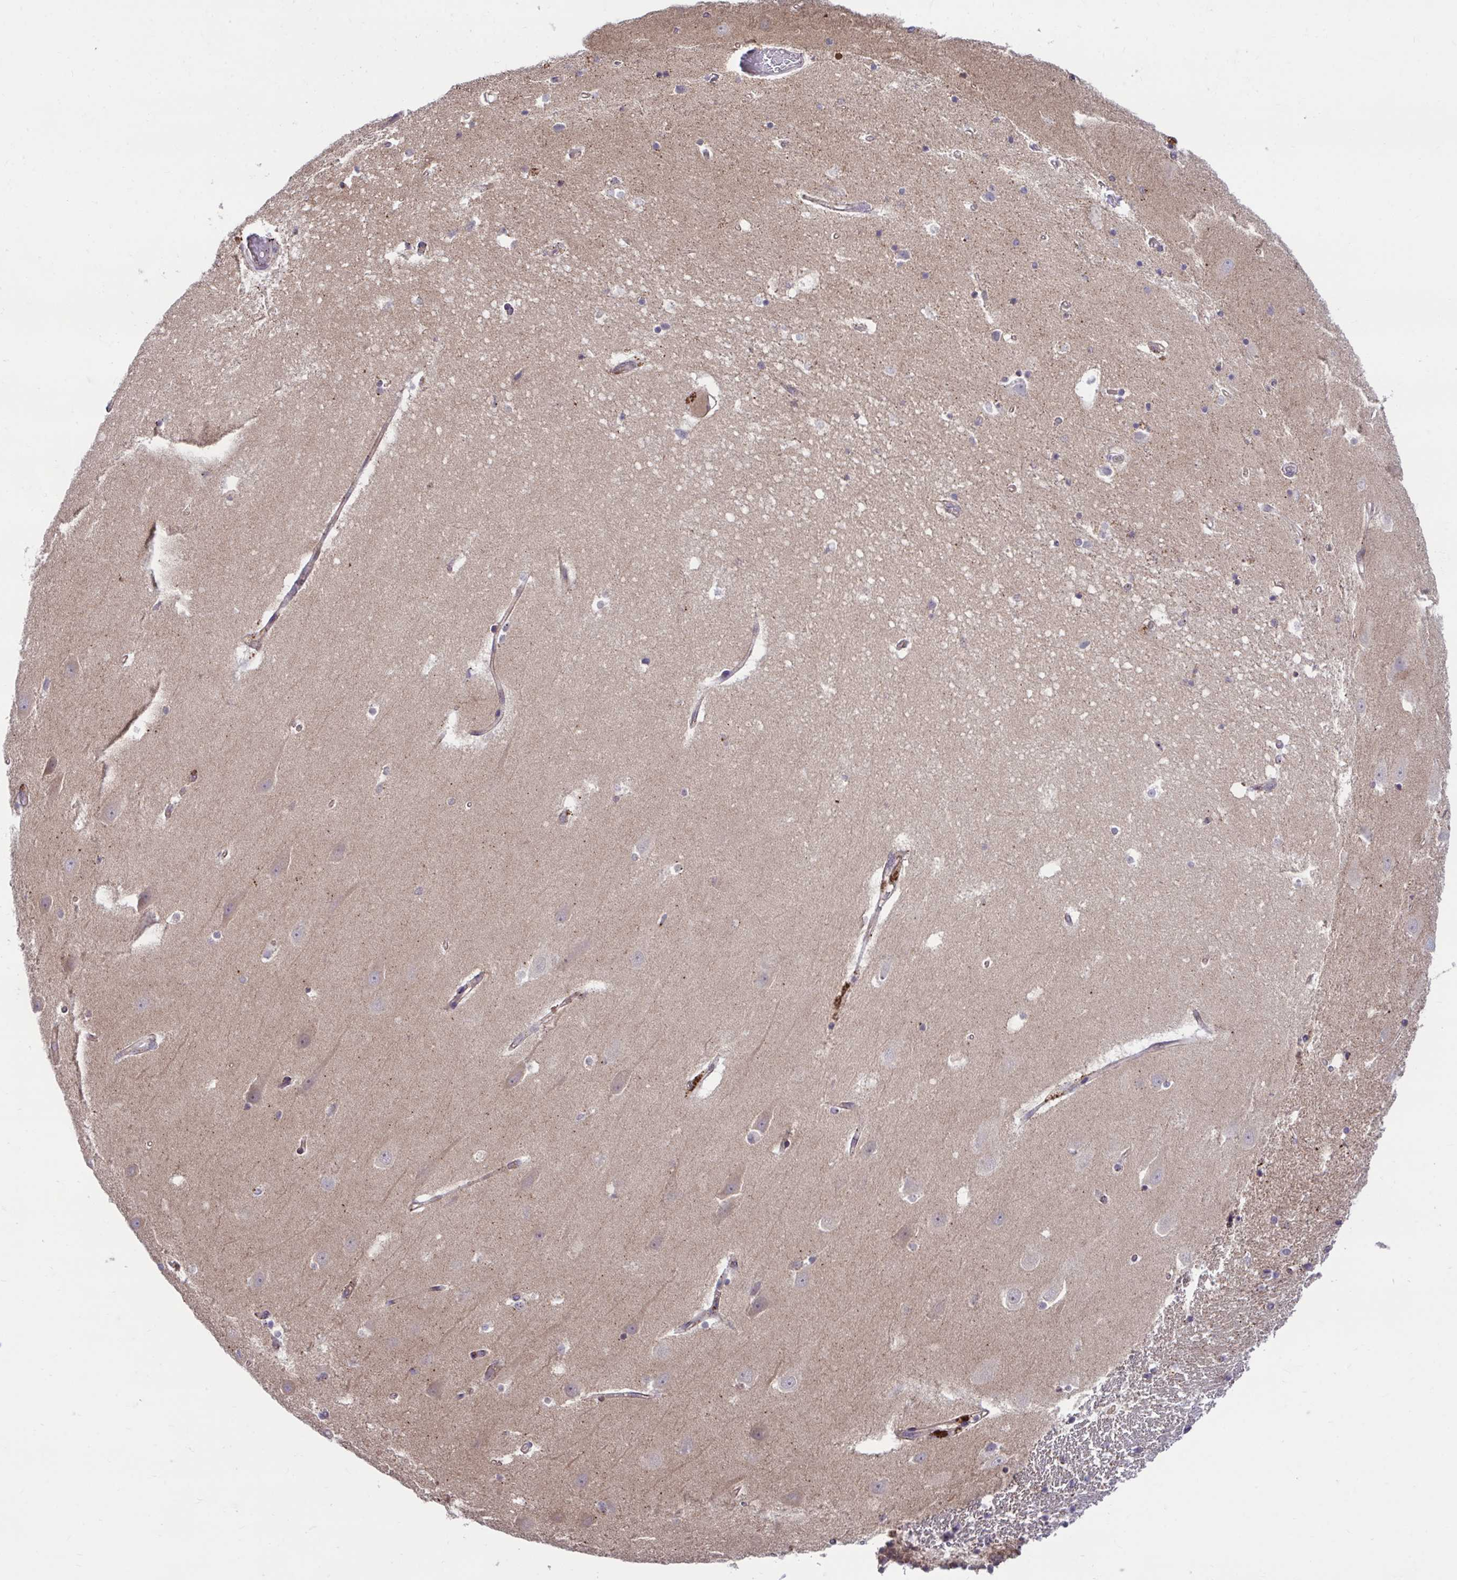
{"staining": {"intensity": "weak", "quantity": "<25%", "location": "cytoplasmic/membranous"}, "tissue": "hippocampus", "cell_type": "Glial cells", "image_type": "normal", "snomed": [{"axis": "morphology", "description": "Normal tissue, NOS"}, {"axis": "topography", "description": "Hippocampus"}], "caption": "IHC histopathology image of benign hippocampus: human hippocampus stained with DAB exhibits no significant protein staining in glial cells.", "gene": "IST1", "patient": {"sex": "male", "age": 63}}